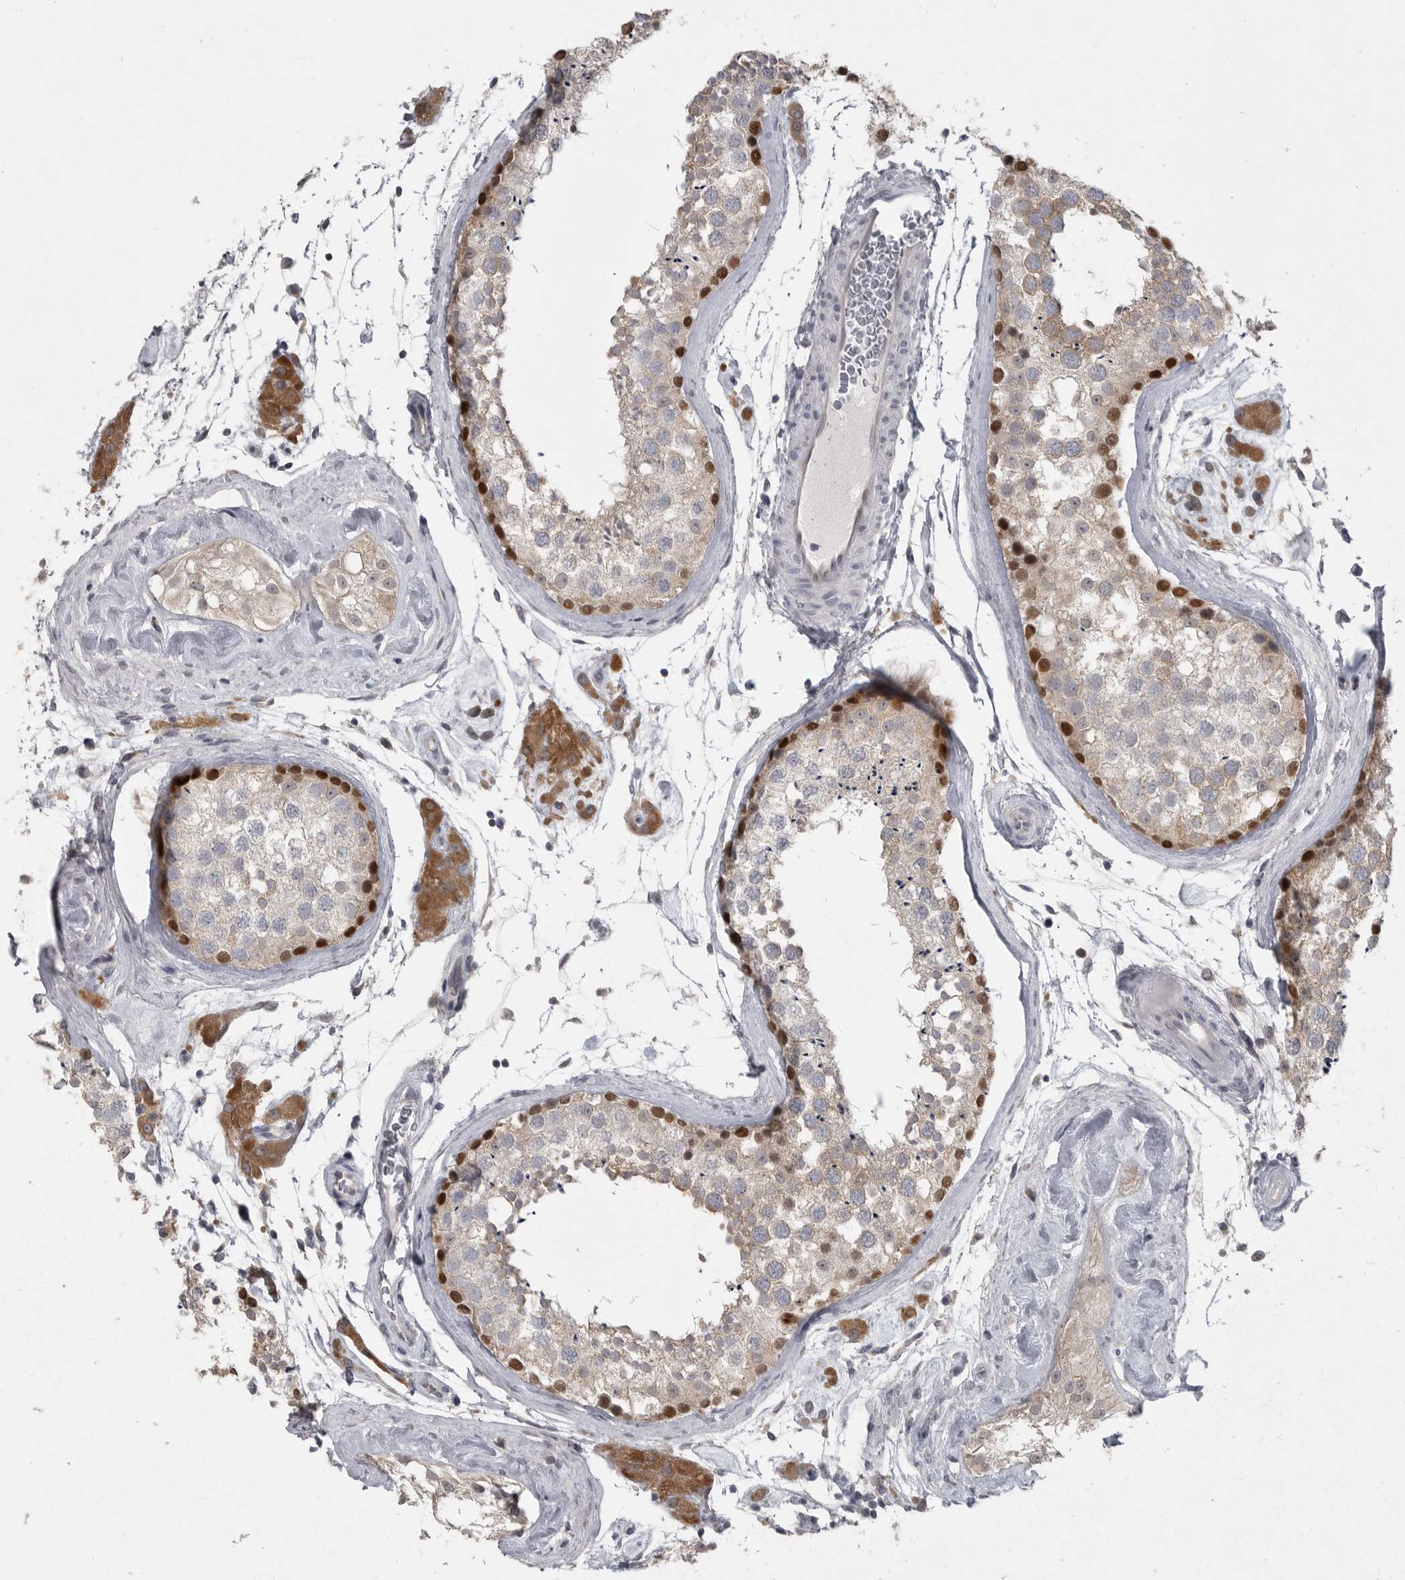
{"staining": {"intensity": "moderate", "quantity": "<25%", "location": "cytoplasmic/membranous,nuclear"}, "tissue": "testis", "cell_type": "Cells in seminiferous ducts", "image_type": "normal", "snomed": [{"axis": "morphology", "description": "Normal tissue, NOS"}, {"axis": "topography", "description": "Testis"}], "caption": "IHC (DAB) staining of normal testis demonstrates moderate cytoplasmic/membranous,nuclear protein expression in about <25% of cells in seminiferous ducts. (DAB (3,3'-diaminobenzidine) IHC with brightfield microscopy, high magnification).", "gene": "PHF13", "patient": {"sex": "male", "age": 46}}